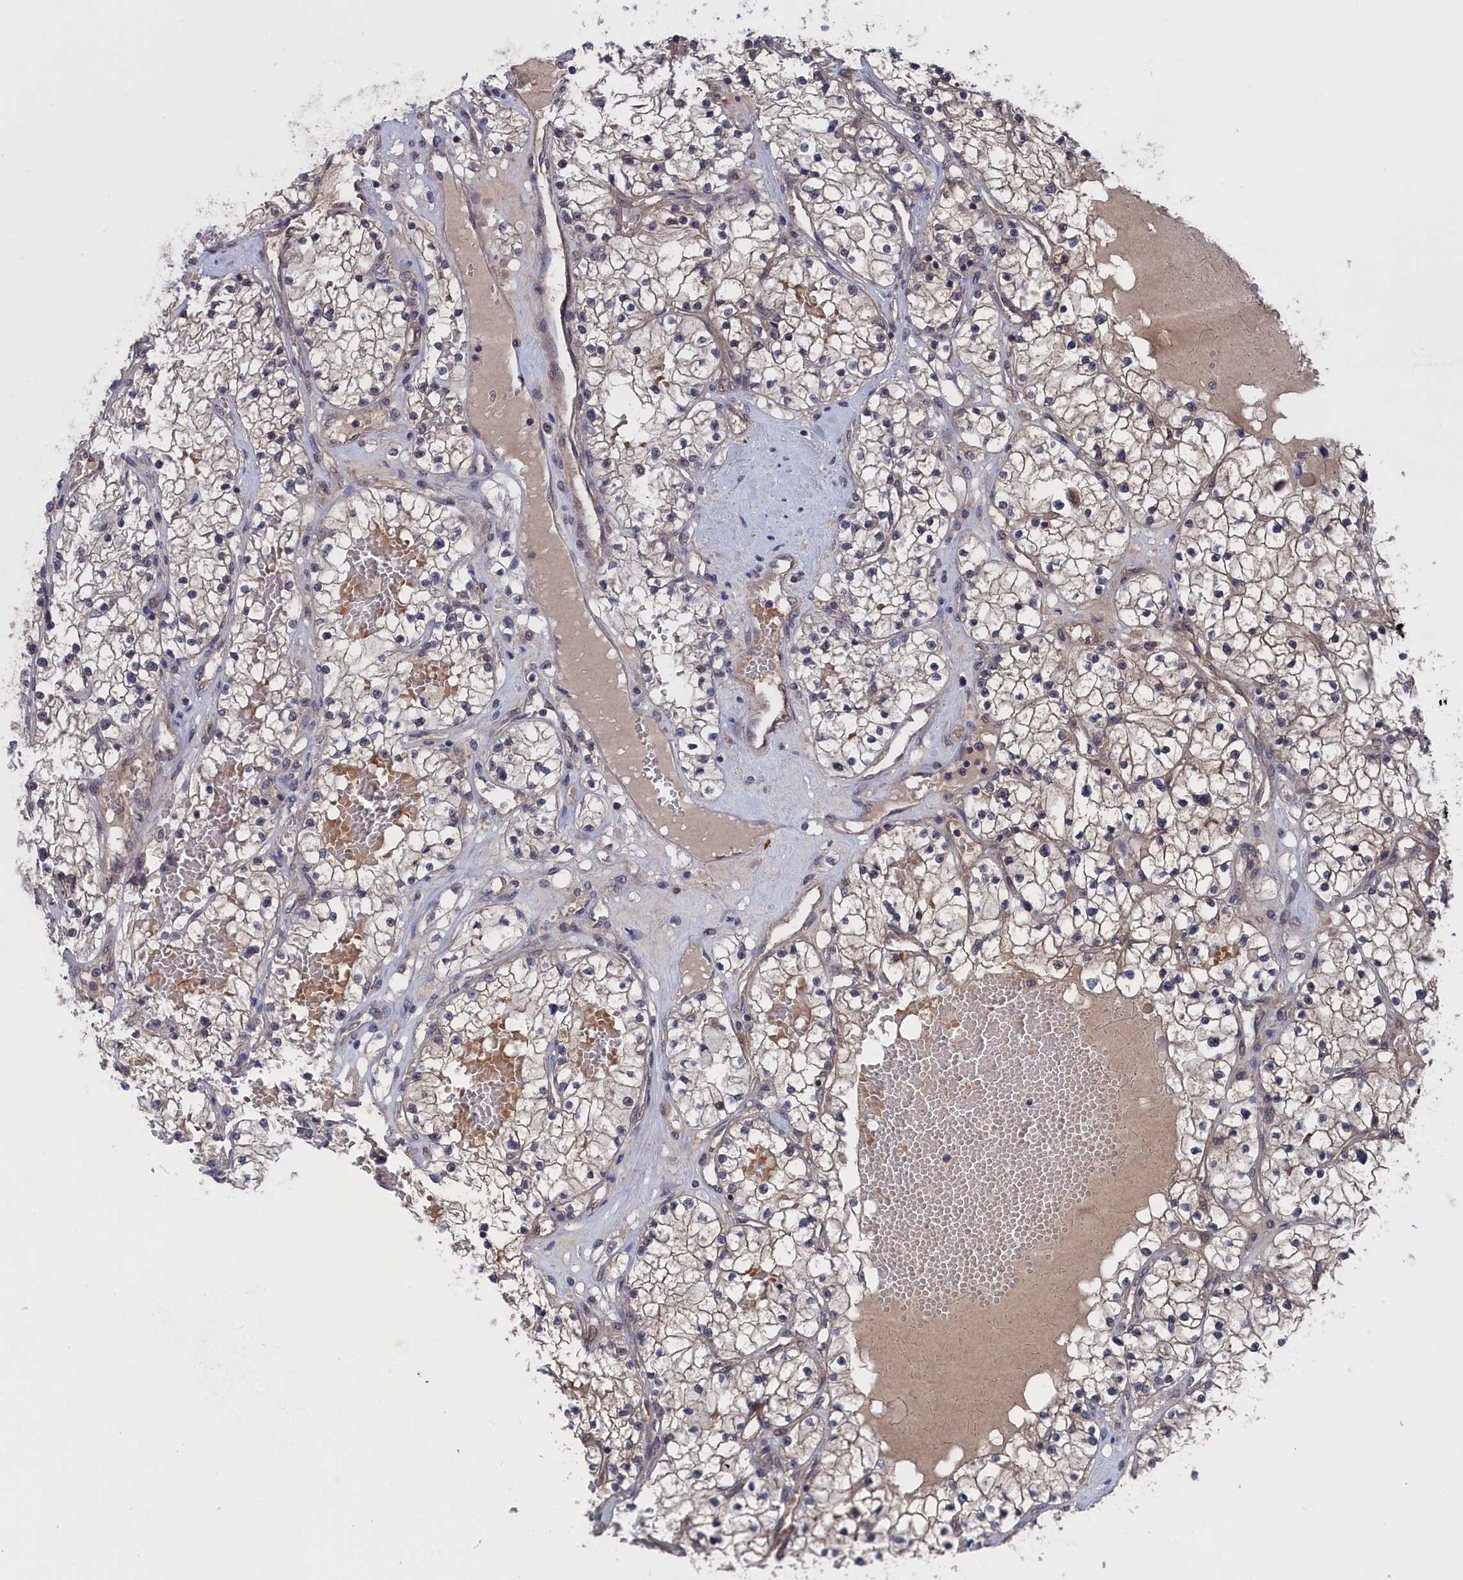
{"staining": {"intensity": "weak", "quantity": "<25%", "location": "cytoplasmic/membranous"}, "tissue": "renal cancer", "cell_type": "Tumor cells", "image_type": "cancer", "snomed": [{"axis": "morphology", "description": "Normal tissue, NOS"}, {"axis": "morphology", "description": "Adenocarcinoma, NOS"}, {"axis": "topography", "description": "Kidney"}], "caption": "An image of human renal adenocarcinoma is negative for staining in tumor cells.", "gene": "NUTF2", "patient": {"sex": "male", "age": 68}}